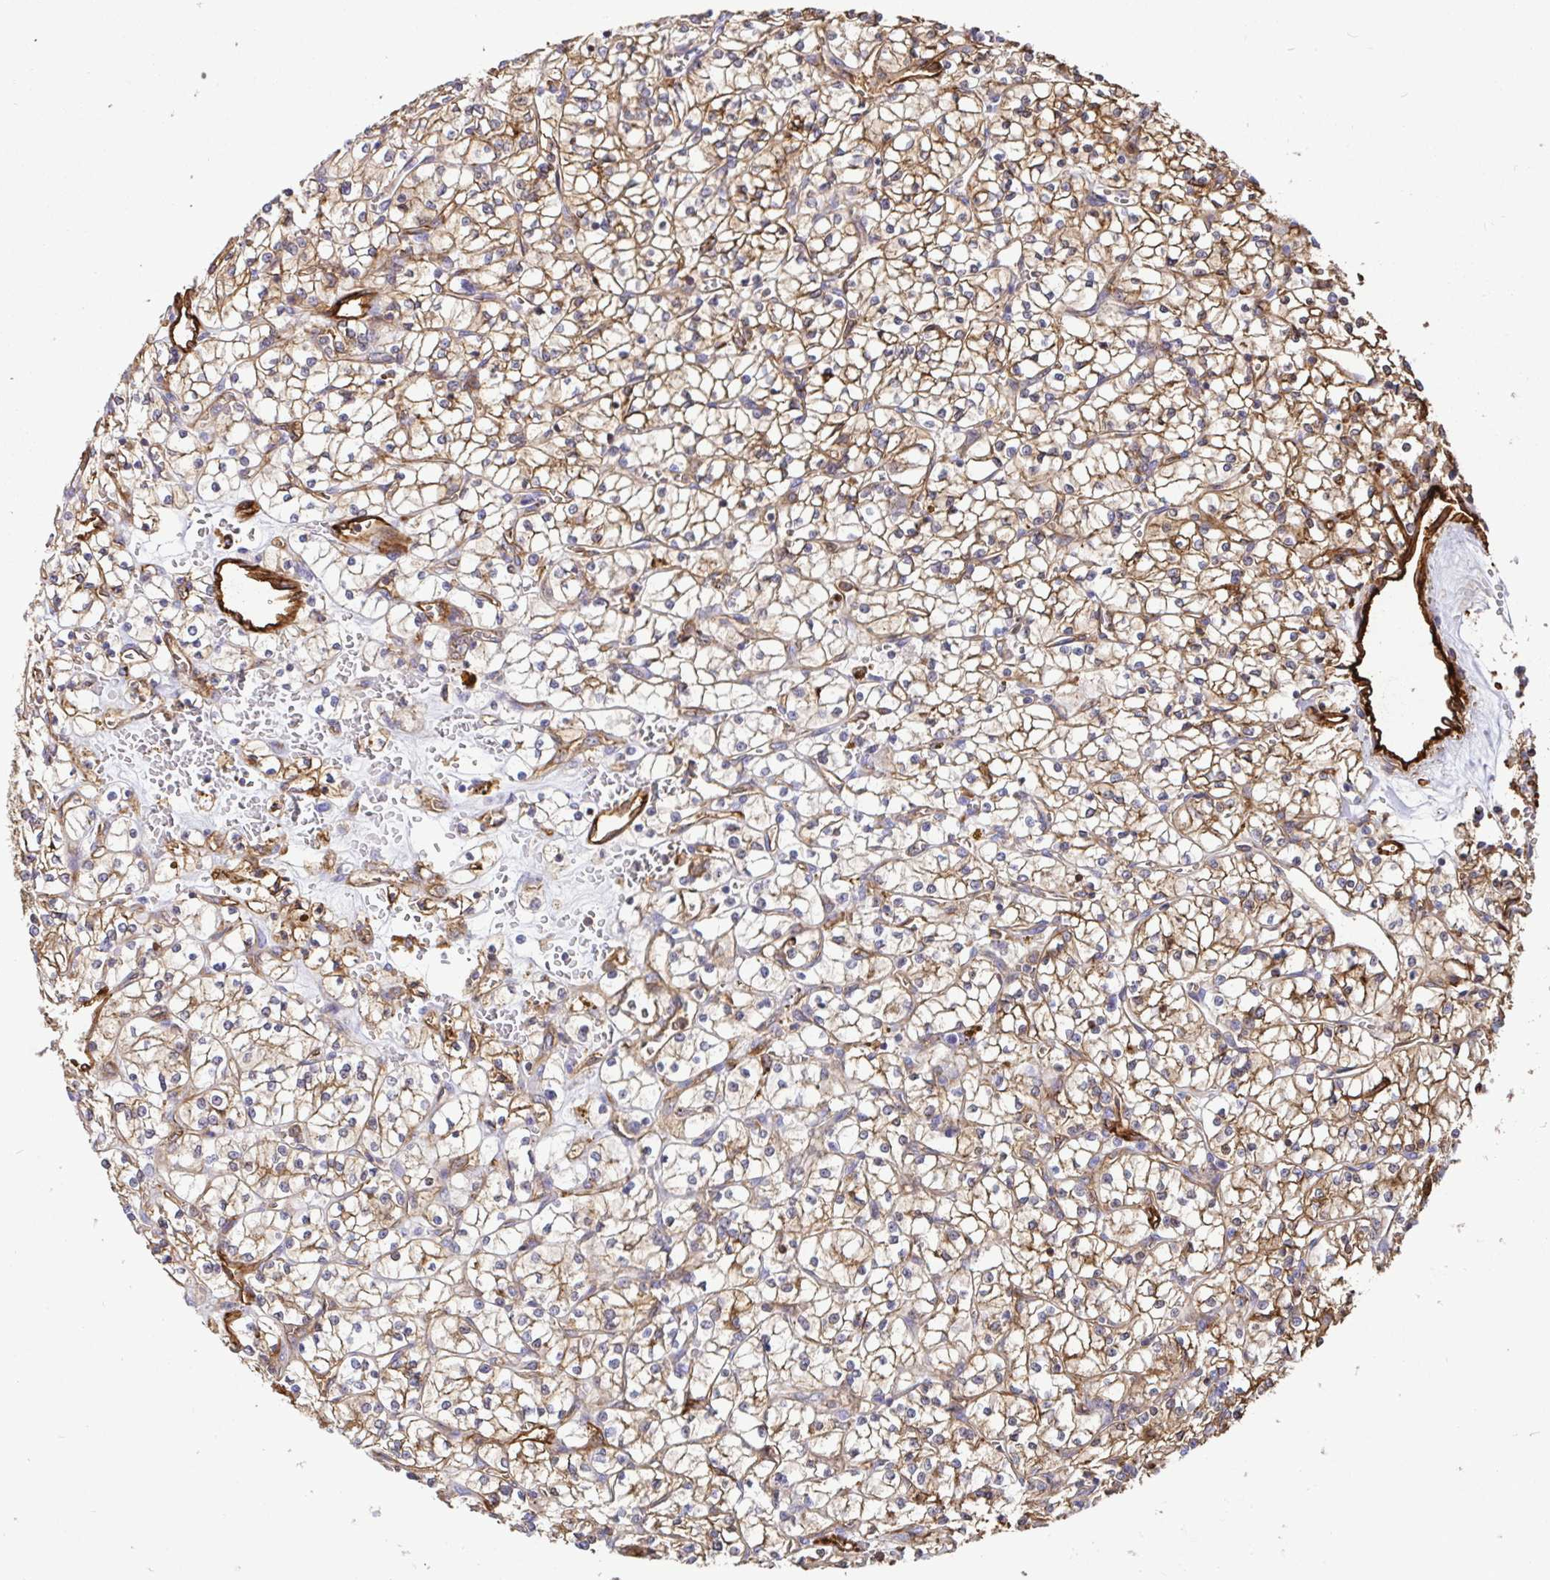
{"staining": {"intensity": "weak", "quantity": ">75%", "location": "cytoplasmic/membranous"}, "tissue": "renal cancer", "cell_type": "Tumor cells", "image_type": "cancer", "snomed": [{"axis": "morphology", "description": "Adenocarcinoma, NOS"}, {"axis": "topography", "description": "Kidney"}], "caption": "Protein staining exhibits weak cytoplasmic/membranous positivity in about >75% of tumor cells in renal cancer.", "gene": "ANXA2", "patient": {"sex": "female", "age": 64}}